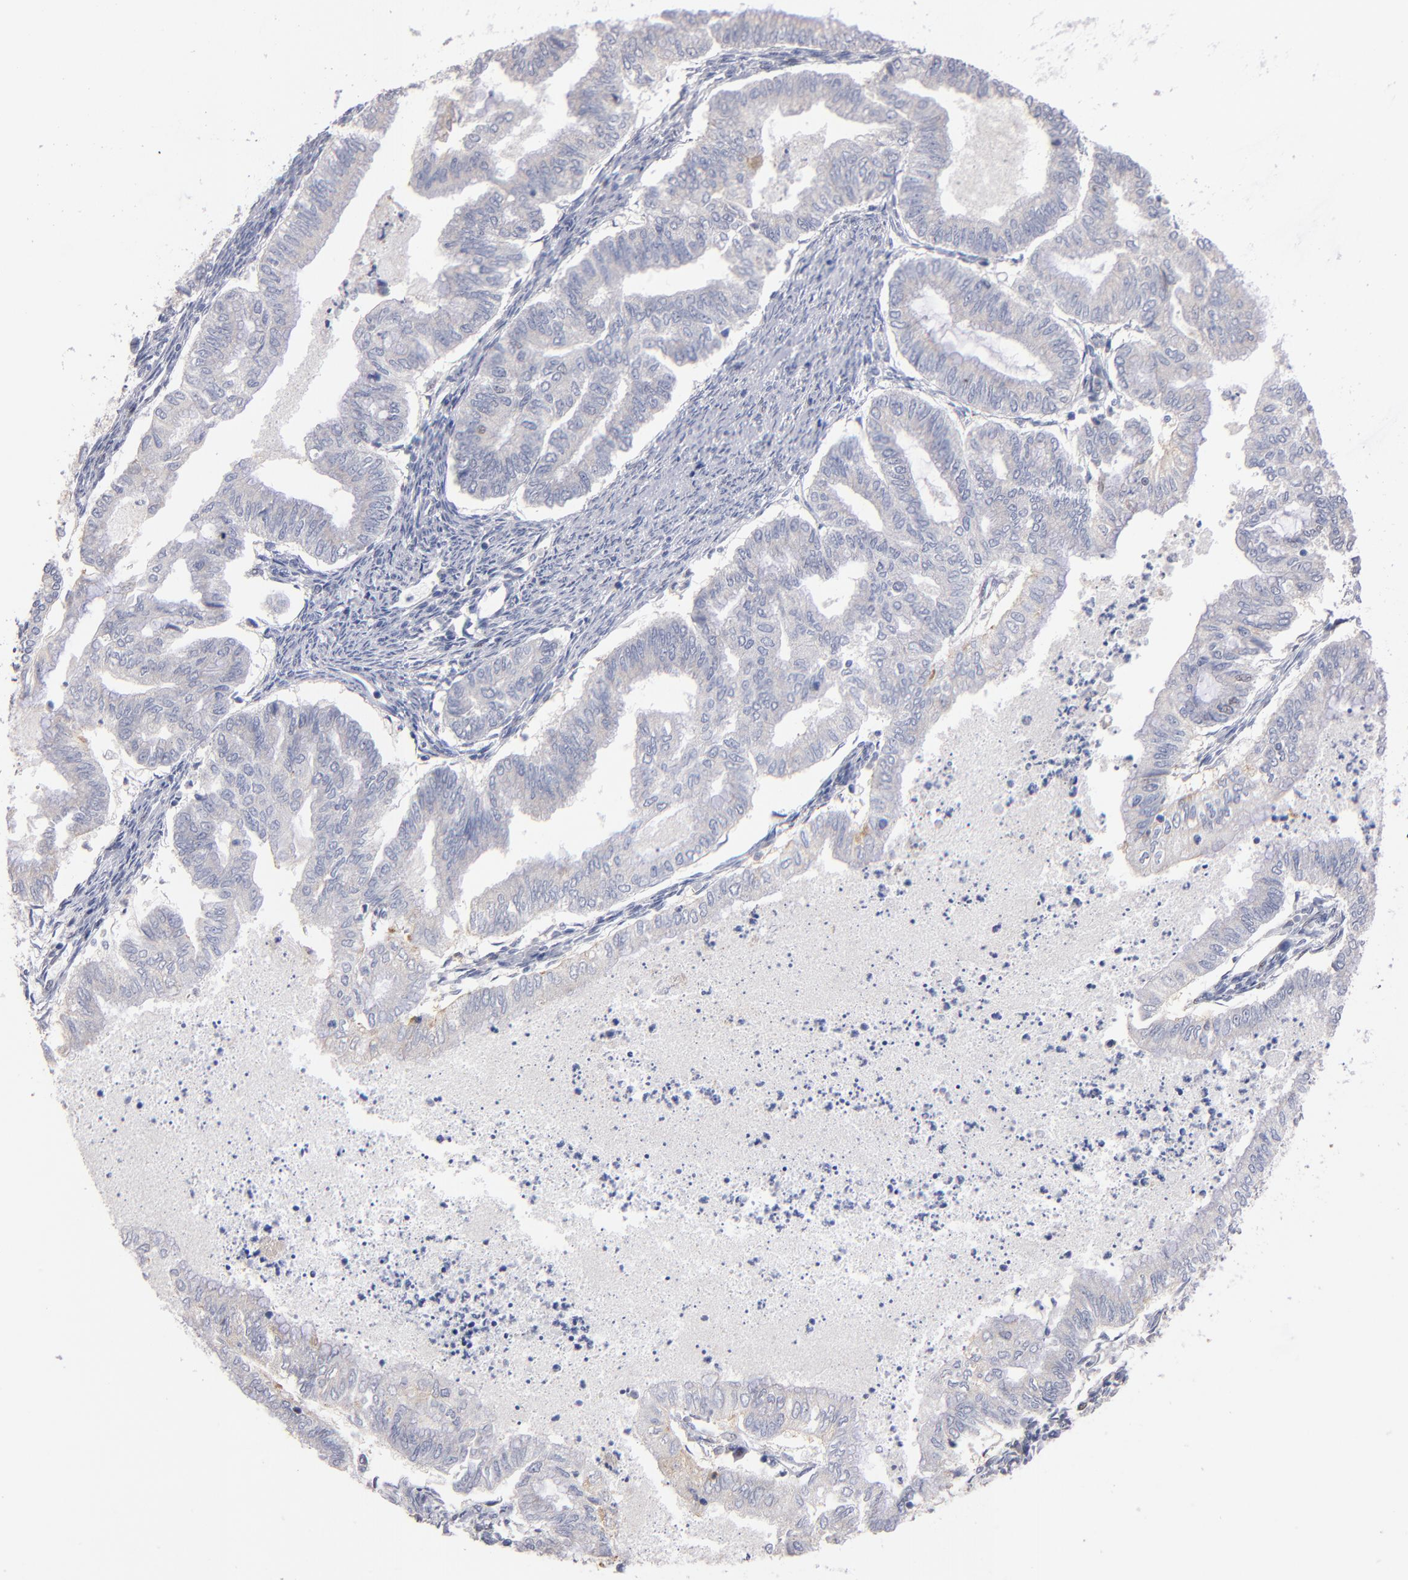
{"staining": {"intensity": "weak", "quantity": "<25%", "location": "cytoplasmic/membranous"}, "tissue": "endometrial cancer", "cell_type": "Tumor cells", "image_type": "cancer", "snomed": [{"axis": "morphology", "description": "Adenocarcinoma, NOS"}, {"axis": "topography", "description": "Endometrium"}], "caption": "There is no significant expression in tumor cells of endometrial cancer.", "gene": "RAF1", "patient": {"sex": "female", "age": 79}}